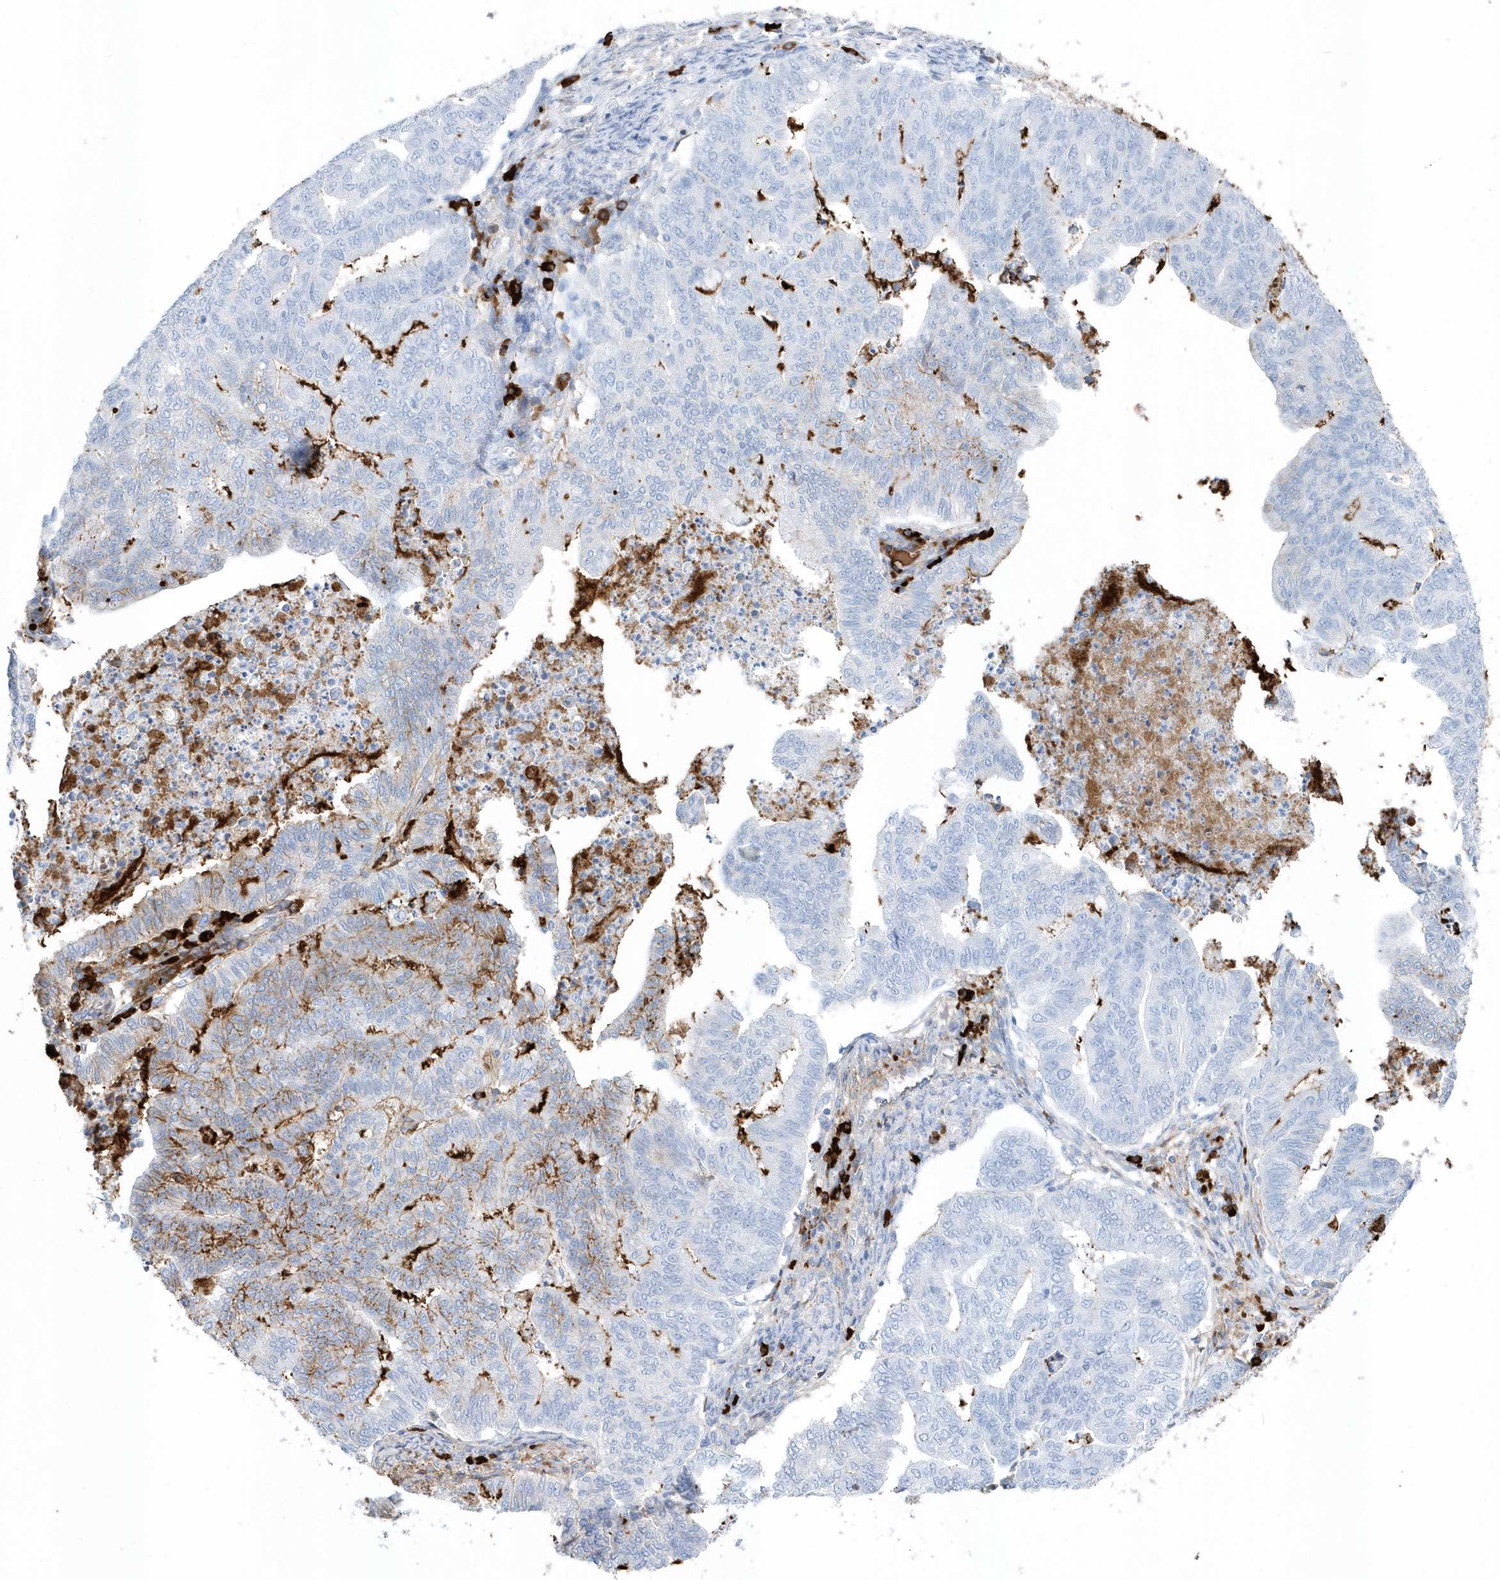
{"staining": {"intensity": "negative", "quantity": "none", "location": "none"}, "tissue": "endometrial cancer", "cell_type": "Tumor cells", "image_type": "cancer", "snomed": [{"axis": "morphology", "description": "Adenocarcinoma, NOS"}, {"axis": "topography", "description": "Endometrium"}], "caption": "IHC image of neoplastic tissue: endometrial cancer stained with DAB (3,3'-diaminobenzidine) shows no significant protein staining in tumor cells.", "gene": "JCHAIN", "patient": {"sex": "female", "age": 79}}